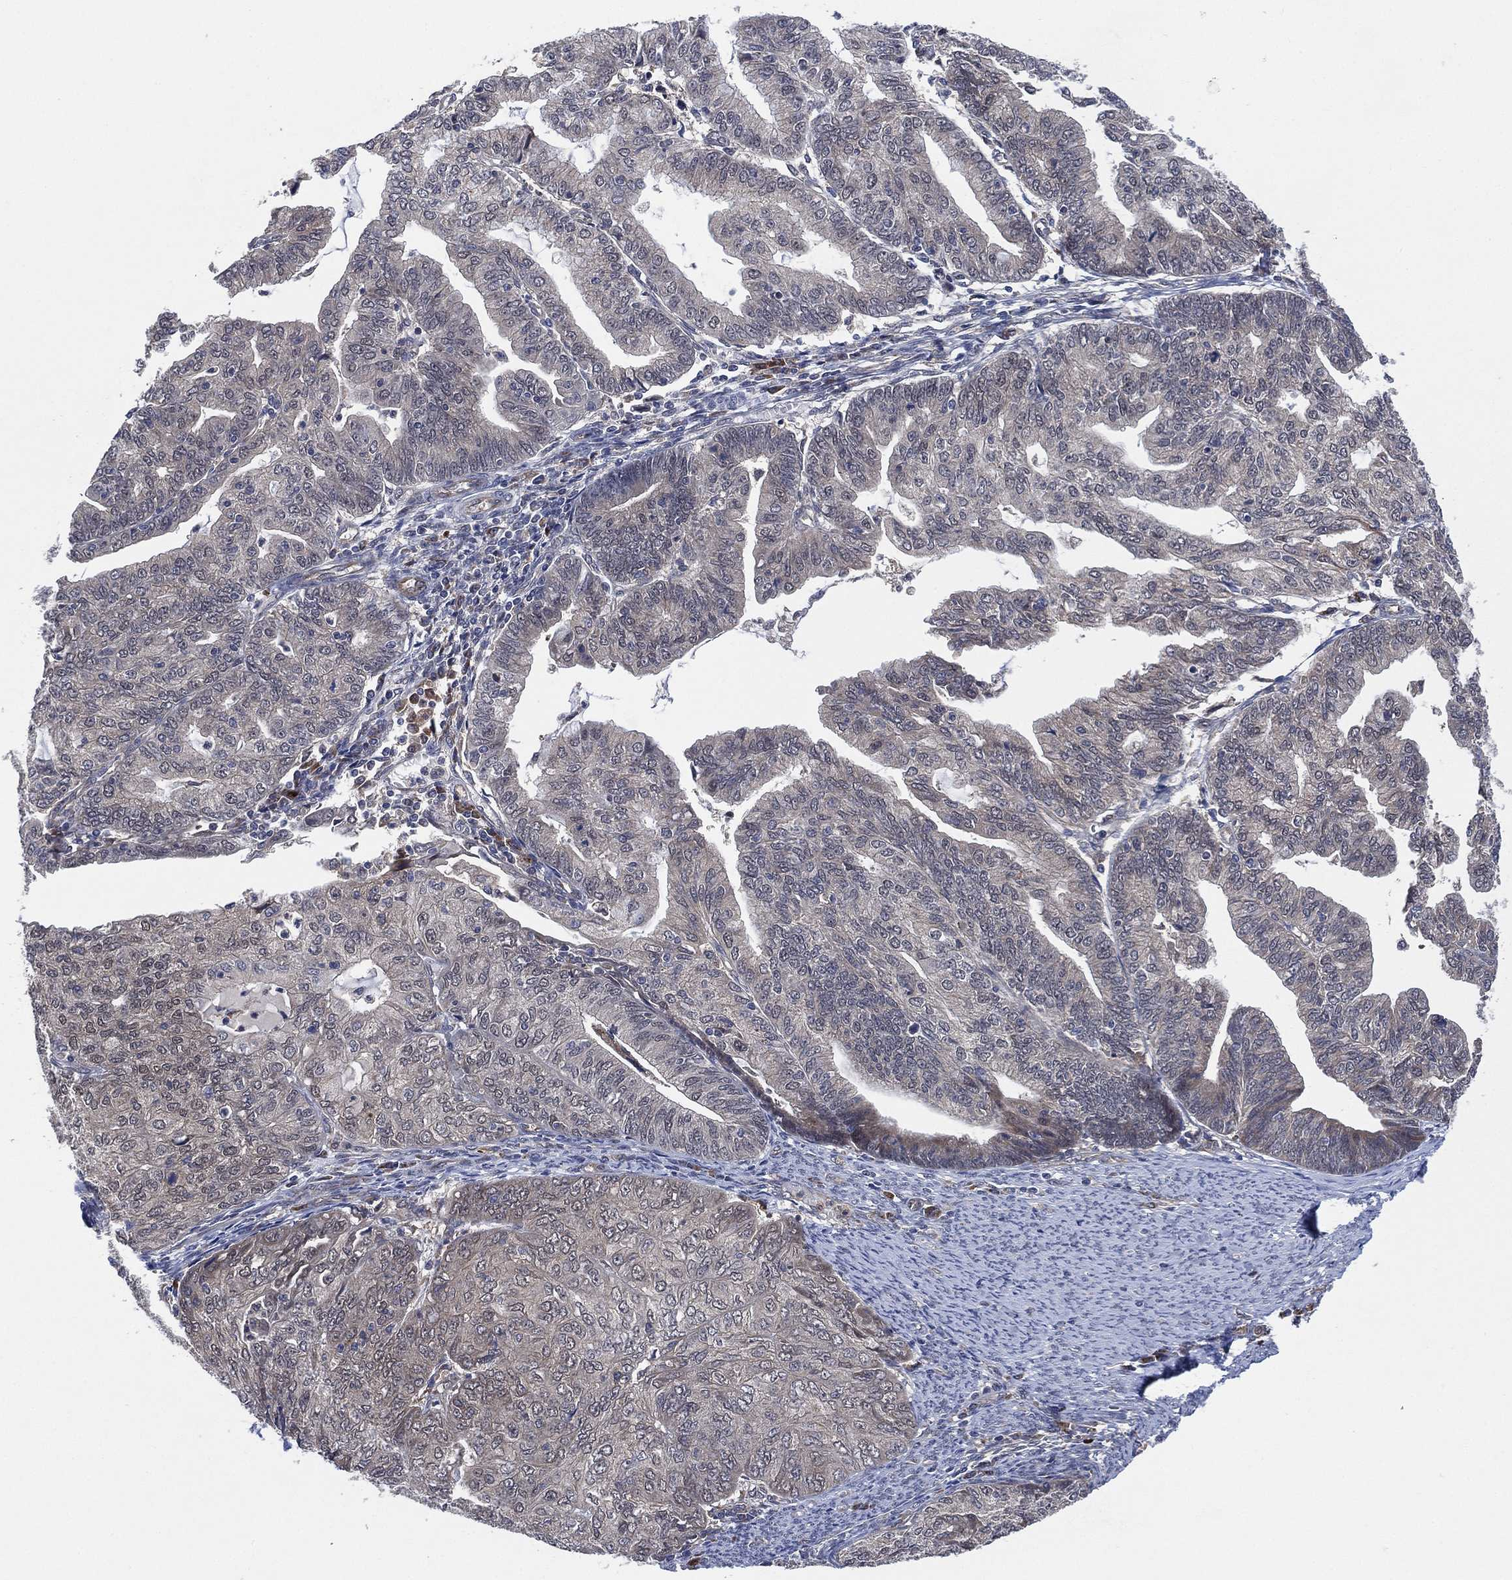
{"staining": {"intensity": "negative", "quantity": "none", "location": "none"}, "tissue": "endometrial cancer", "cell_type": "Tumor cells", "image_type": "cancer", "snomed": [{"axis": "morphology", "description": "Adenocarcinoma, NOS"}, {"axis": "topography", "description": "Endometrium"}], "caption": "Protein analysis of endometrial adenocarcinoma shows no significant expression in tumor cells. (Stains: DAB (3,3'-diaminobenzidine) immunohistochemistry (IHC) with hematoxylin counter stain, Microscopy: brightfield microscopy at high magnification).", "gene": "FES", "patient": {"sex": "female", "age": 82}}